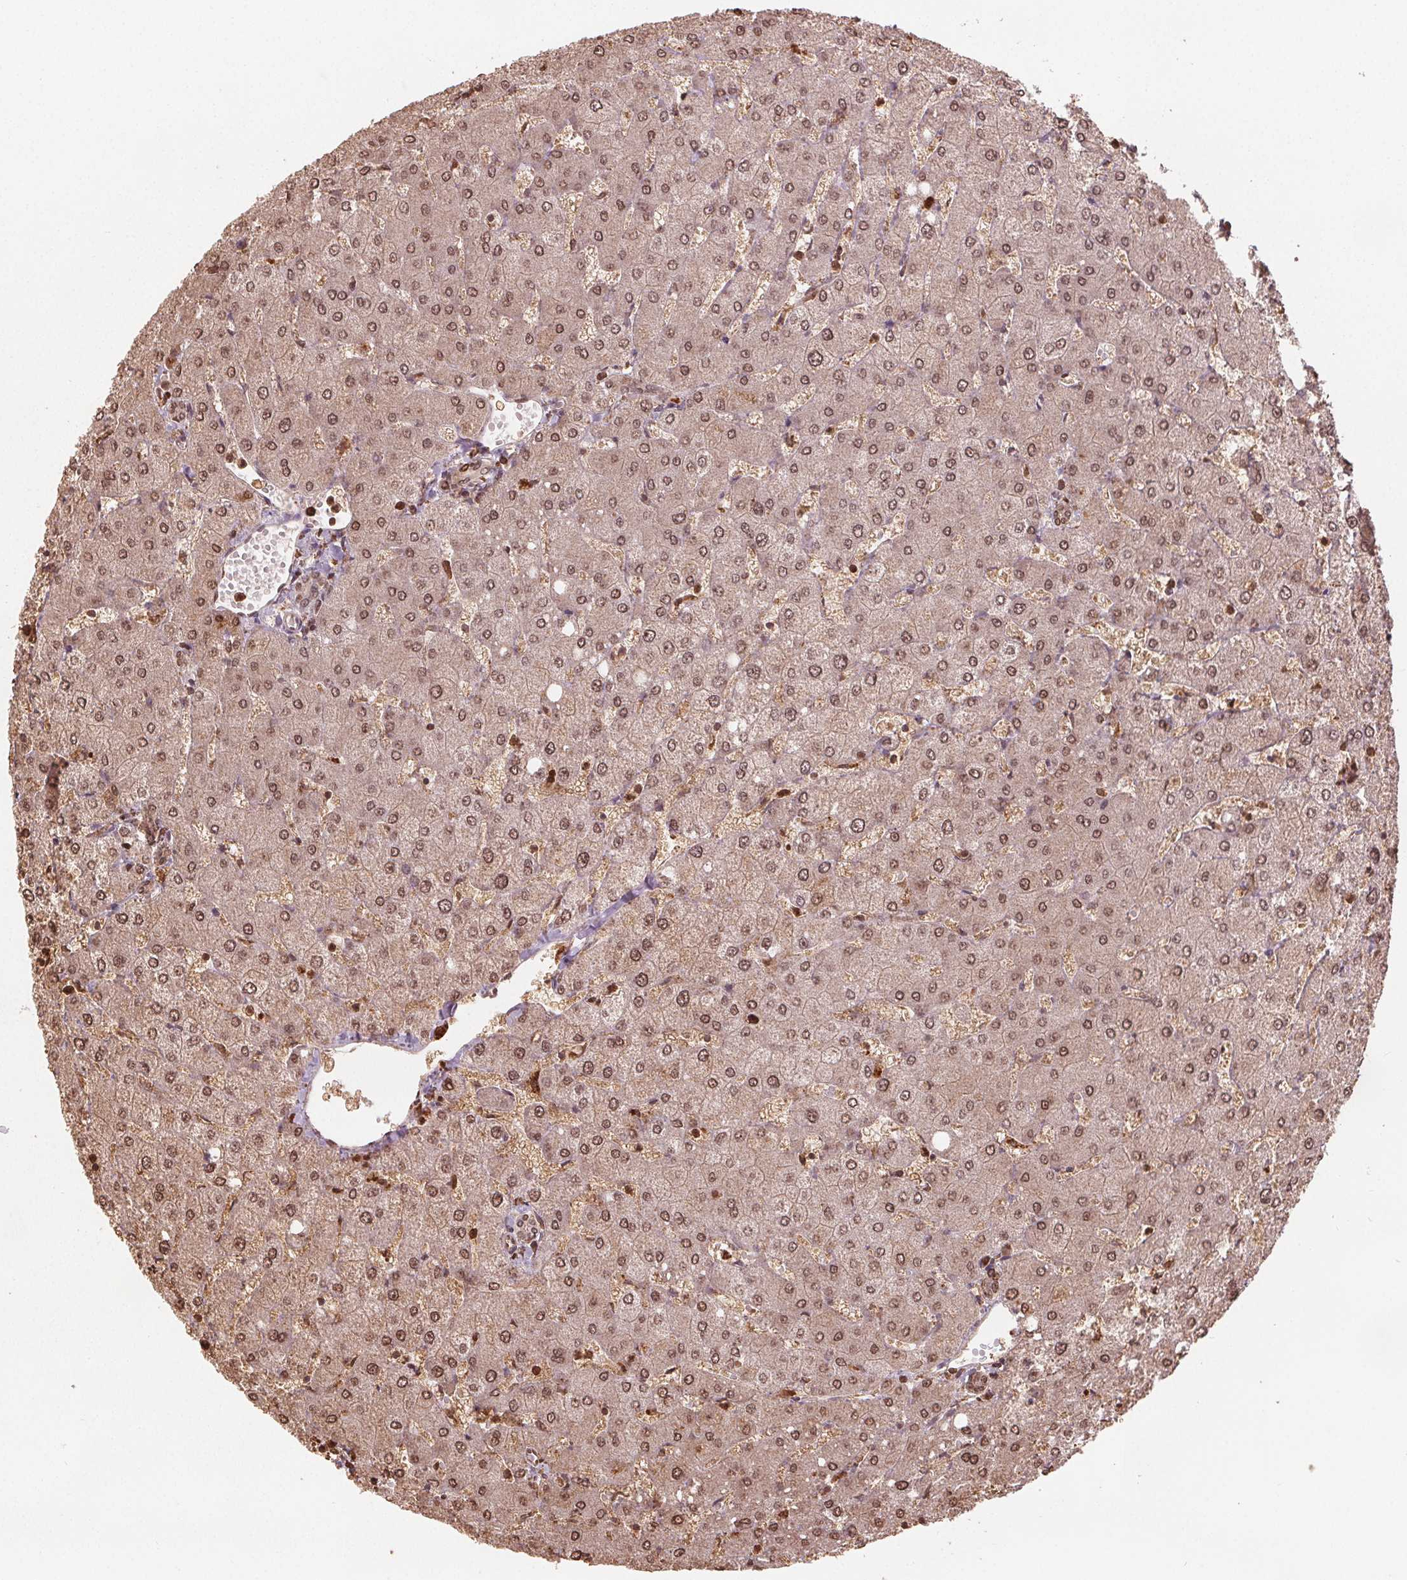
{"staining": {"intensity": "moderate", "quantity": "25%-75%", "location": "nuclear"}, "tissue": "liver", "cell_type": "Cholangiocytes", "image_type": "normal", "snomed": [{"axis": "morphology", "description": "Normal tissue, NOS"}, {"axis": "topography", "description": "Liver"}], "caption": "Moderate nuclear staining for a protein is seen in approximately 25%-75% of cholangiocytes of benign liver using immunohistochemistry.", "gene": "ENO1", "patient": {"sex": "female", "age": 54}}